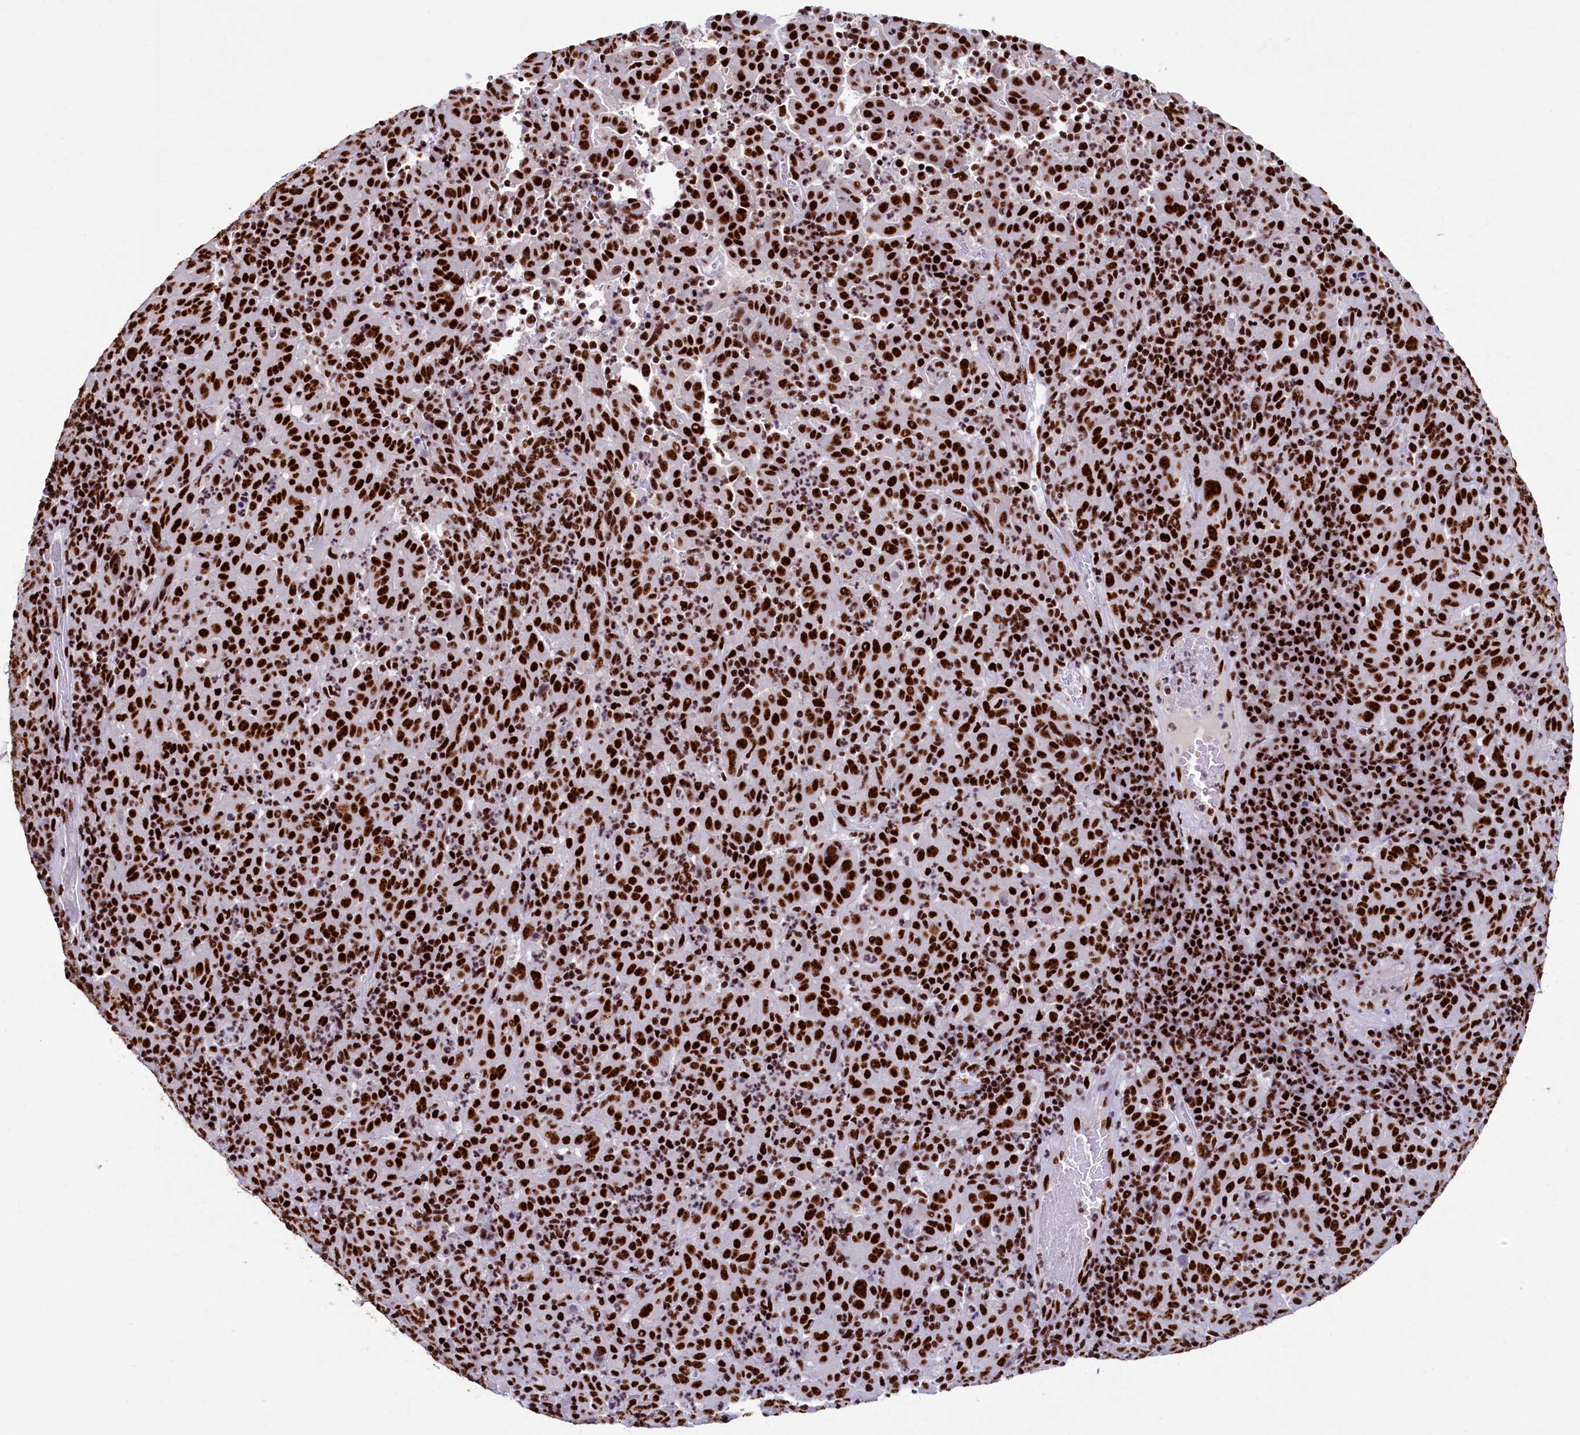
{"staining": {"intensity": "strong", "quantity": ">75%", "location": "nuclear"}, "tissue": "pancreatic cancer", "cell_type": "Tumor cells", "image_type": "cancer", "snomed": [{"axis": "morphology", "description": "Adenocarcinoma, NOS"}, {"axis": "topography", "description": "Pancreas"}], "caption": "A brown stain highlights strong nuclear positivity of a protein in human pancreatic adenocarcinoma tumor cells.", "gene": "SRRM2", "patient": {"sex": "male", "age": 63}}